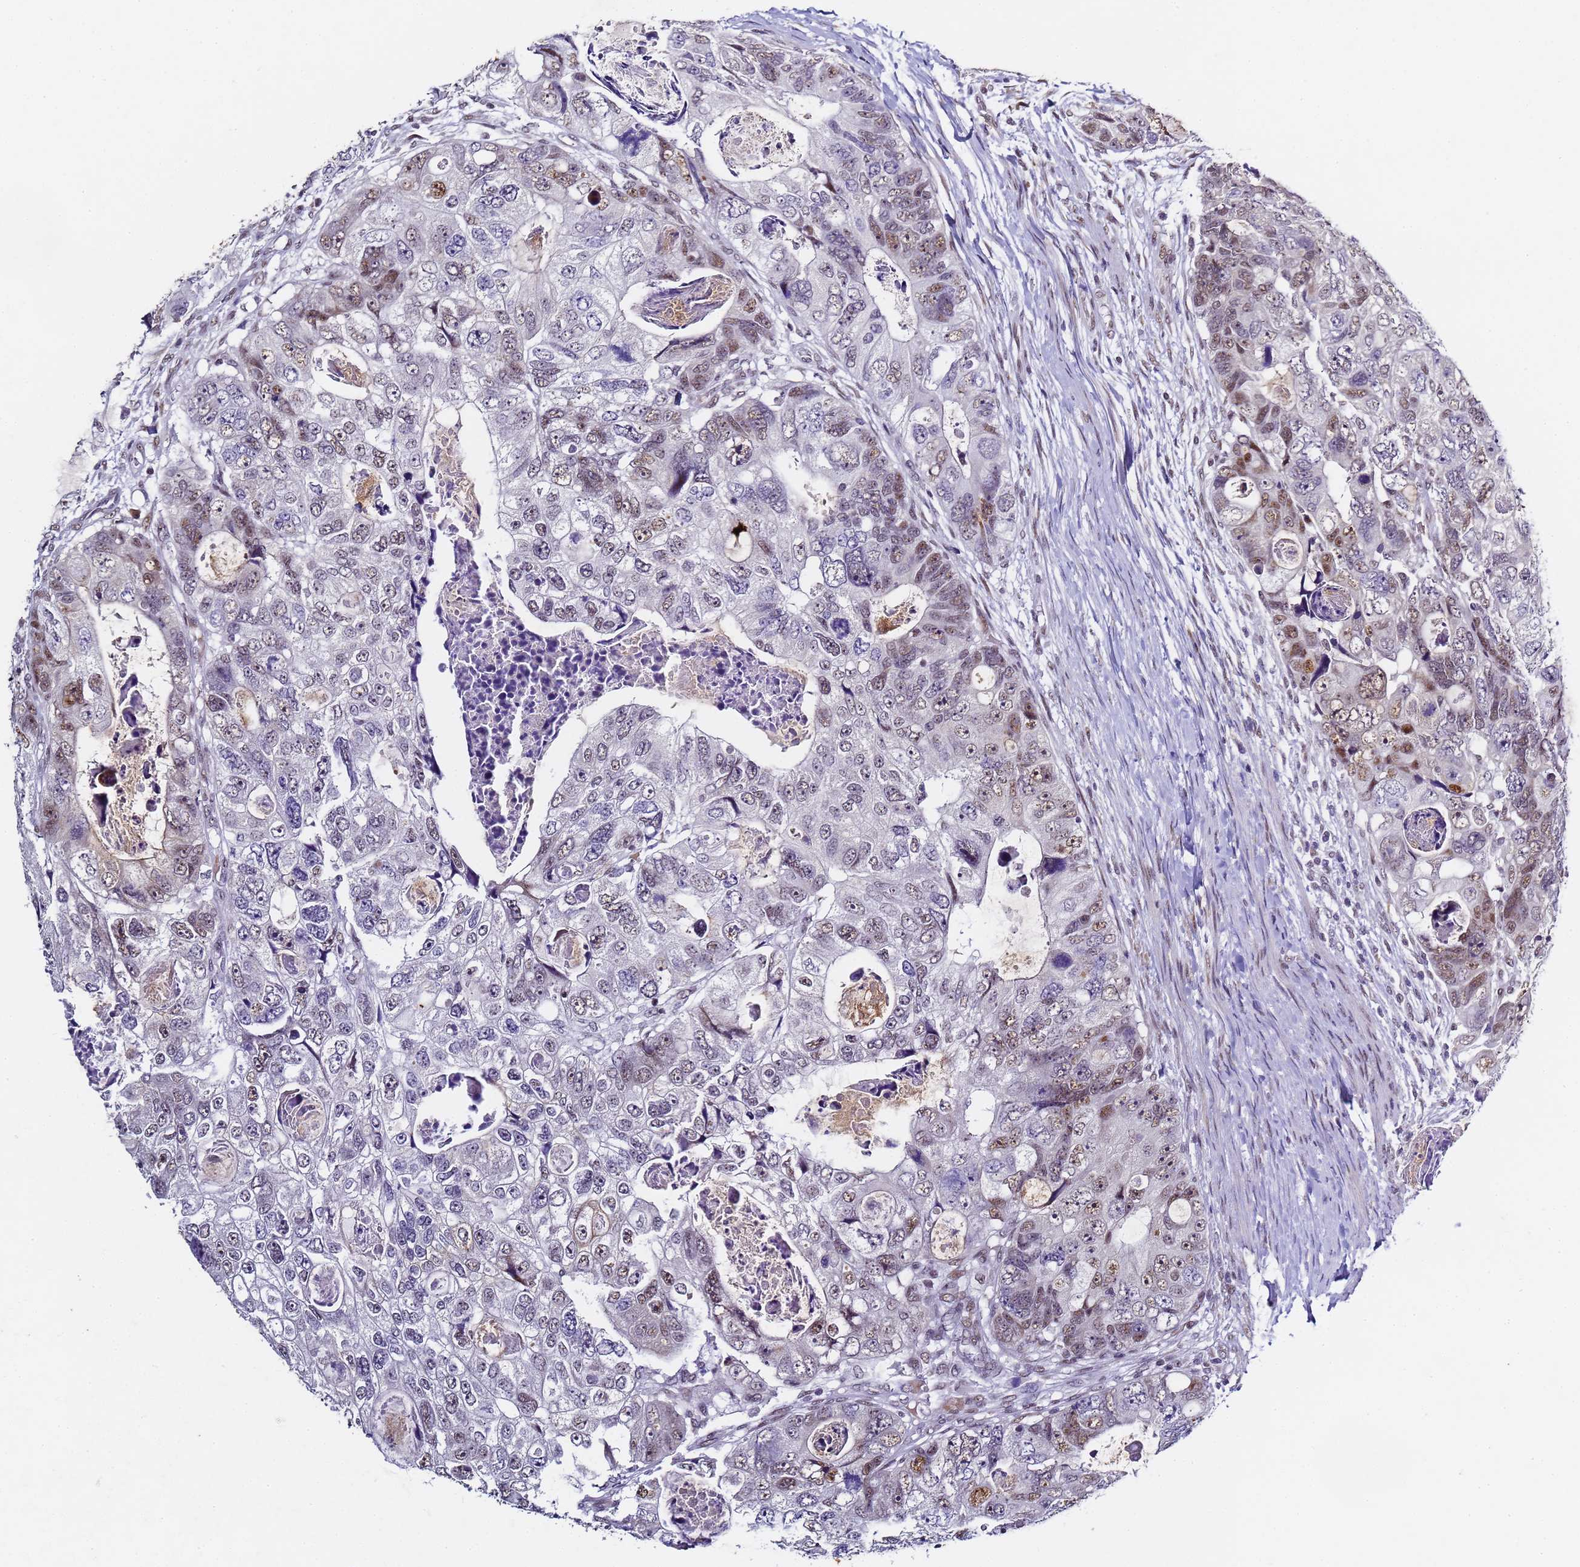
{"staining": {"intensity": "moderate", "quantity": "25%-75%", "location": "nuclear"}, "tissue": "colorectal cancer", "cell_type": "Tumor cells", "image_type": "cancer", "snomed": [{"axis": "morphology", "description": "Adenocarcinoma, NOS"}, {"axis": "topography", "description": "Rectum"}], "caption": "An immunohistochemistry micrograph of tumor tissue is shown. Protein staining in brown highlights moderate nuclear positivity in adenocarcinoma (colorectal) within tumor cells.", "gene": "FNBP4", "patient": {"sex": "male", "age": 59}}